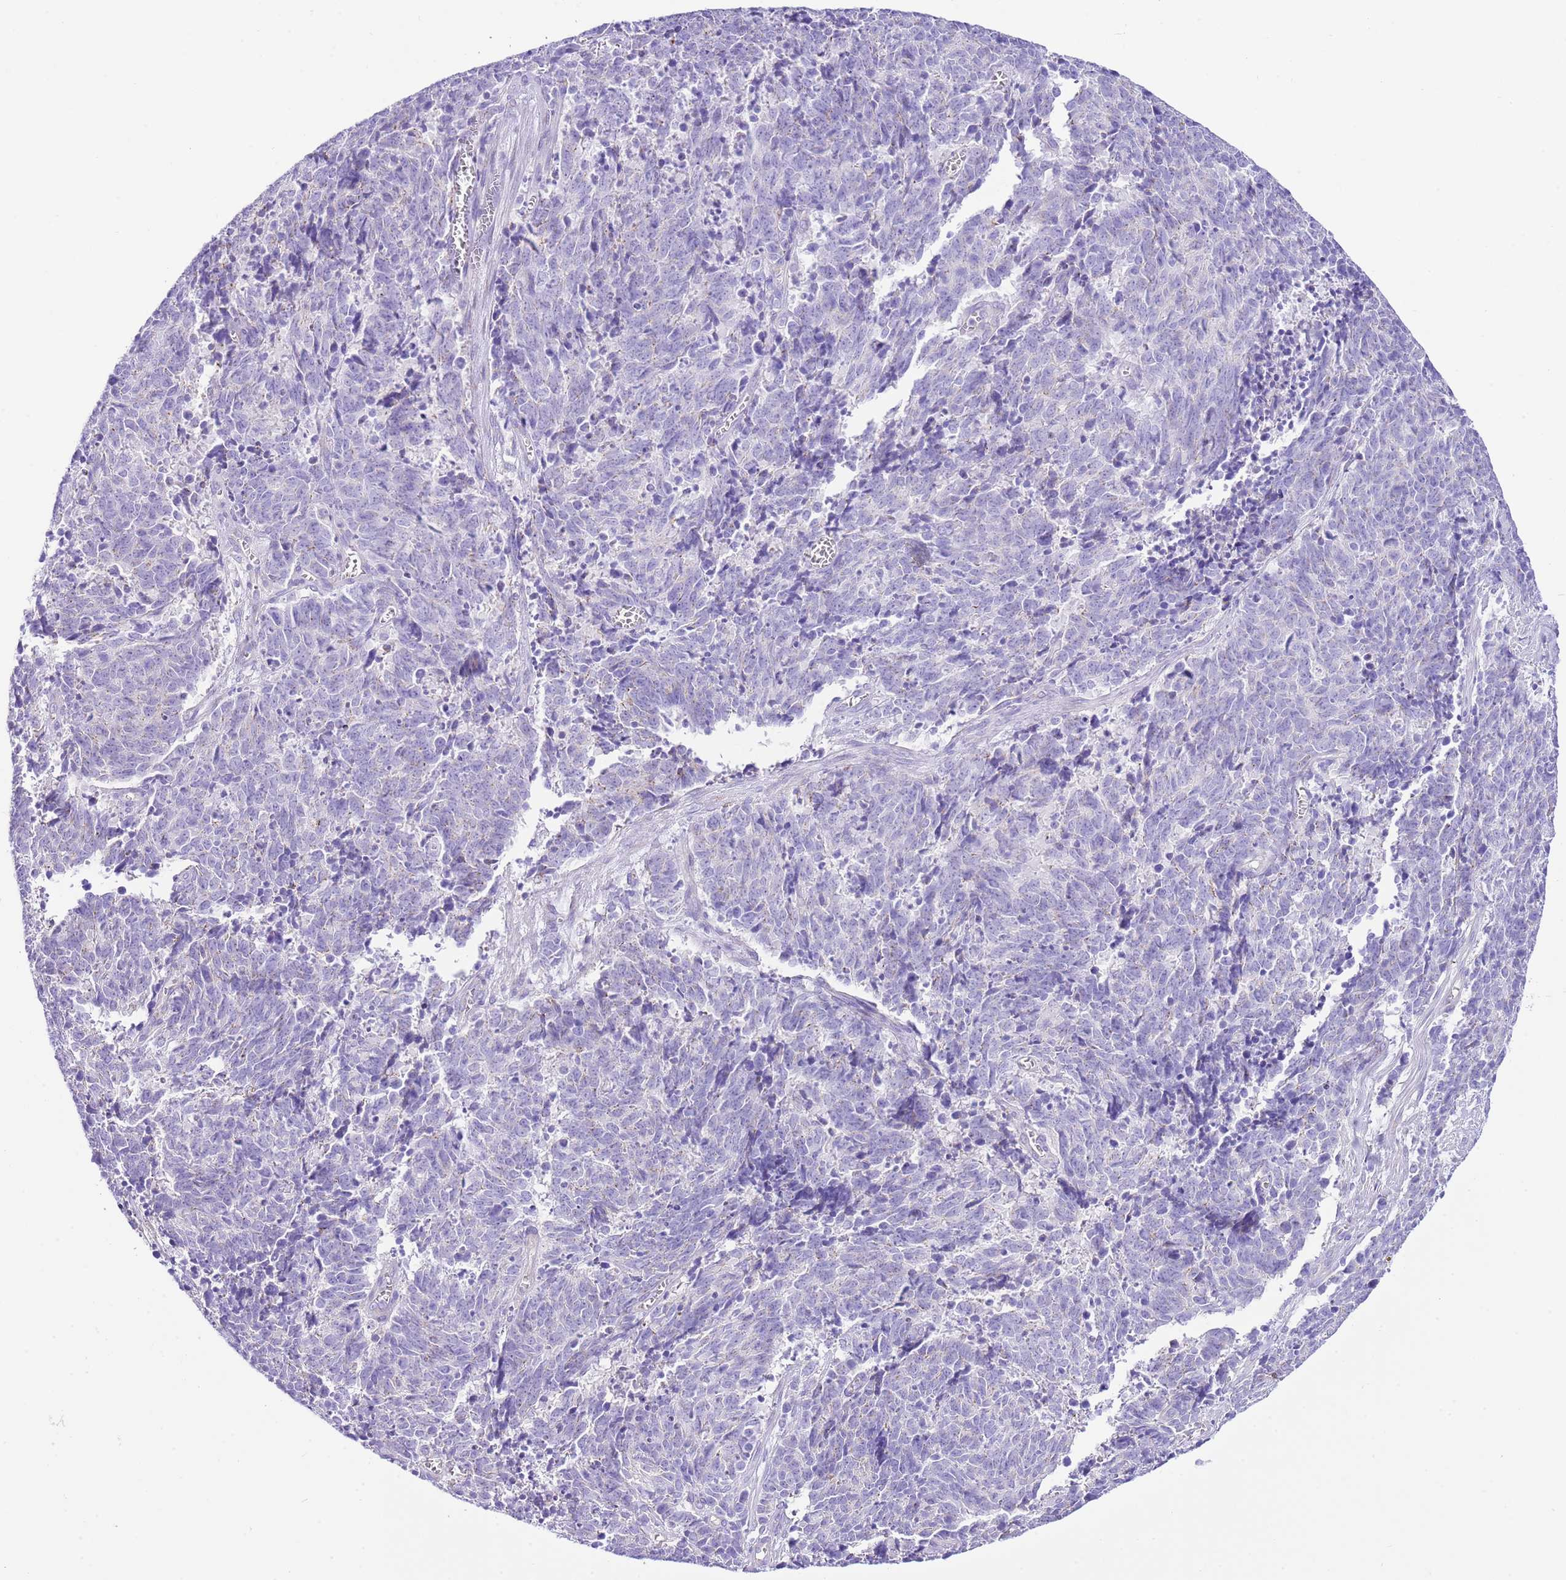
{"staining": {"intensity": "negative", "quantity": "none", "location": "none"}, "tissue": "cervical cancer", "cell_type": "Tumor cells", "image_type": "cancer", "snomed": [{"axis": "morphology", "description": "Squamous cell carcinoma, NOS"}, {"axis": "topography", "description": "Cervix"}], "caption": "This is an immunohistochemistry (IHC) histopathology image of cervical cancer (squamous cell carcinoma). There is no staining in tumor cells.", "gene": "BHLHA15", "patient": {"sex": "female", "age": 29}}